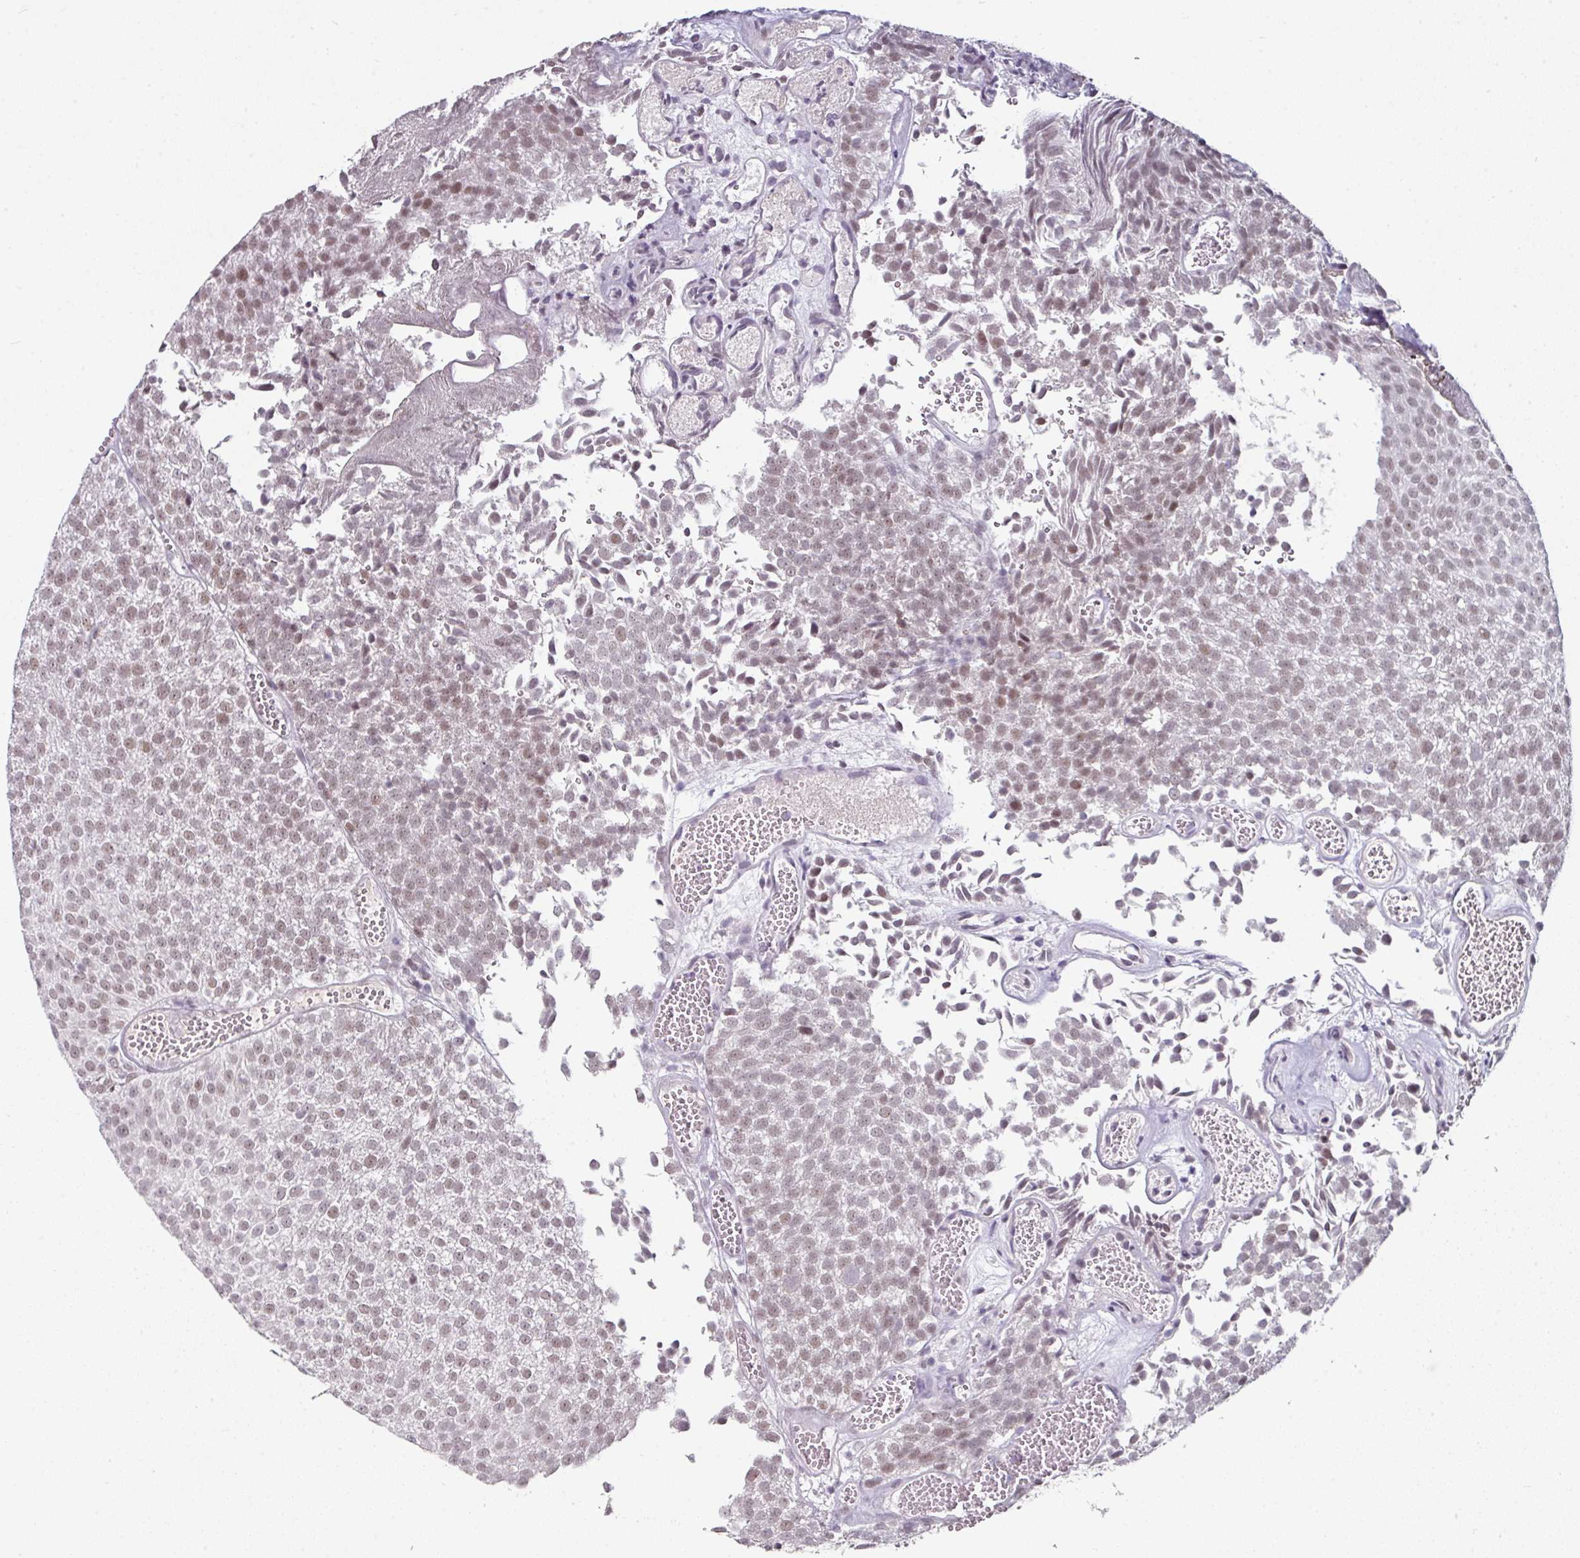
{"staining": {"intensity": "moderate", "quantity": ">75%", "location": "nuclear"}, "tissue": "urothelial cancer", "cell_type": "Tumor cells", "image_type": "cancer", "snomed": [{"axis": "morphology", "description": "Urothelial carcinoma, Low grade"}, {"axis": "topography", "description": "Urinary bladder"}], "caption": "Protein staining by immunohistochemistry exhibits moderate nuclear expression in approximately >75% of tumor cells in urothelial cancer.", "gene": "ELK1", "patient": {"sex": "female", "age": 79}}